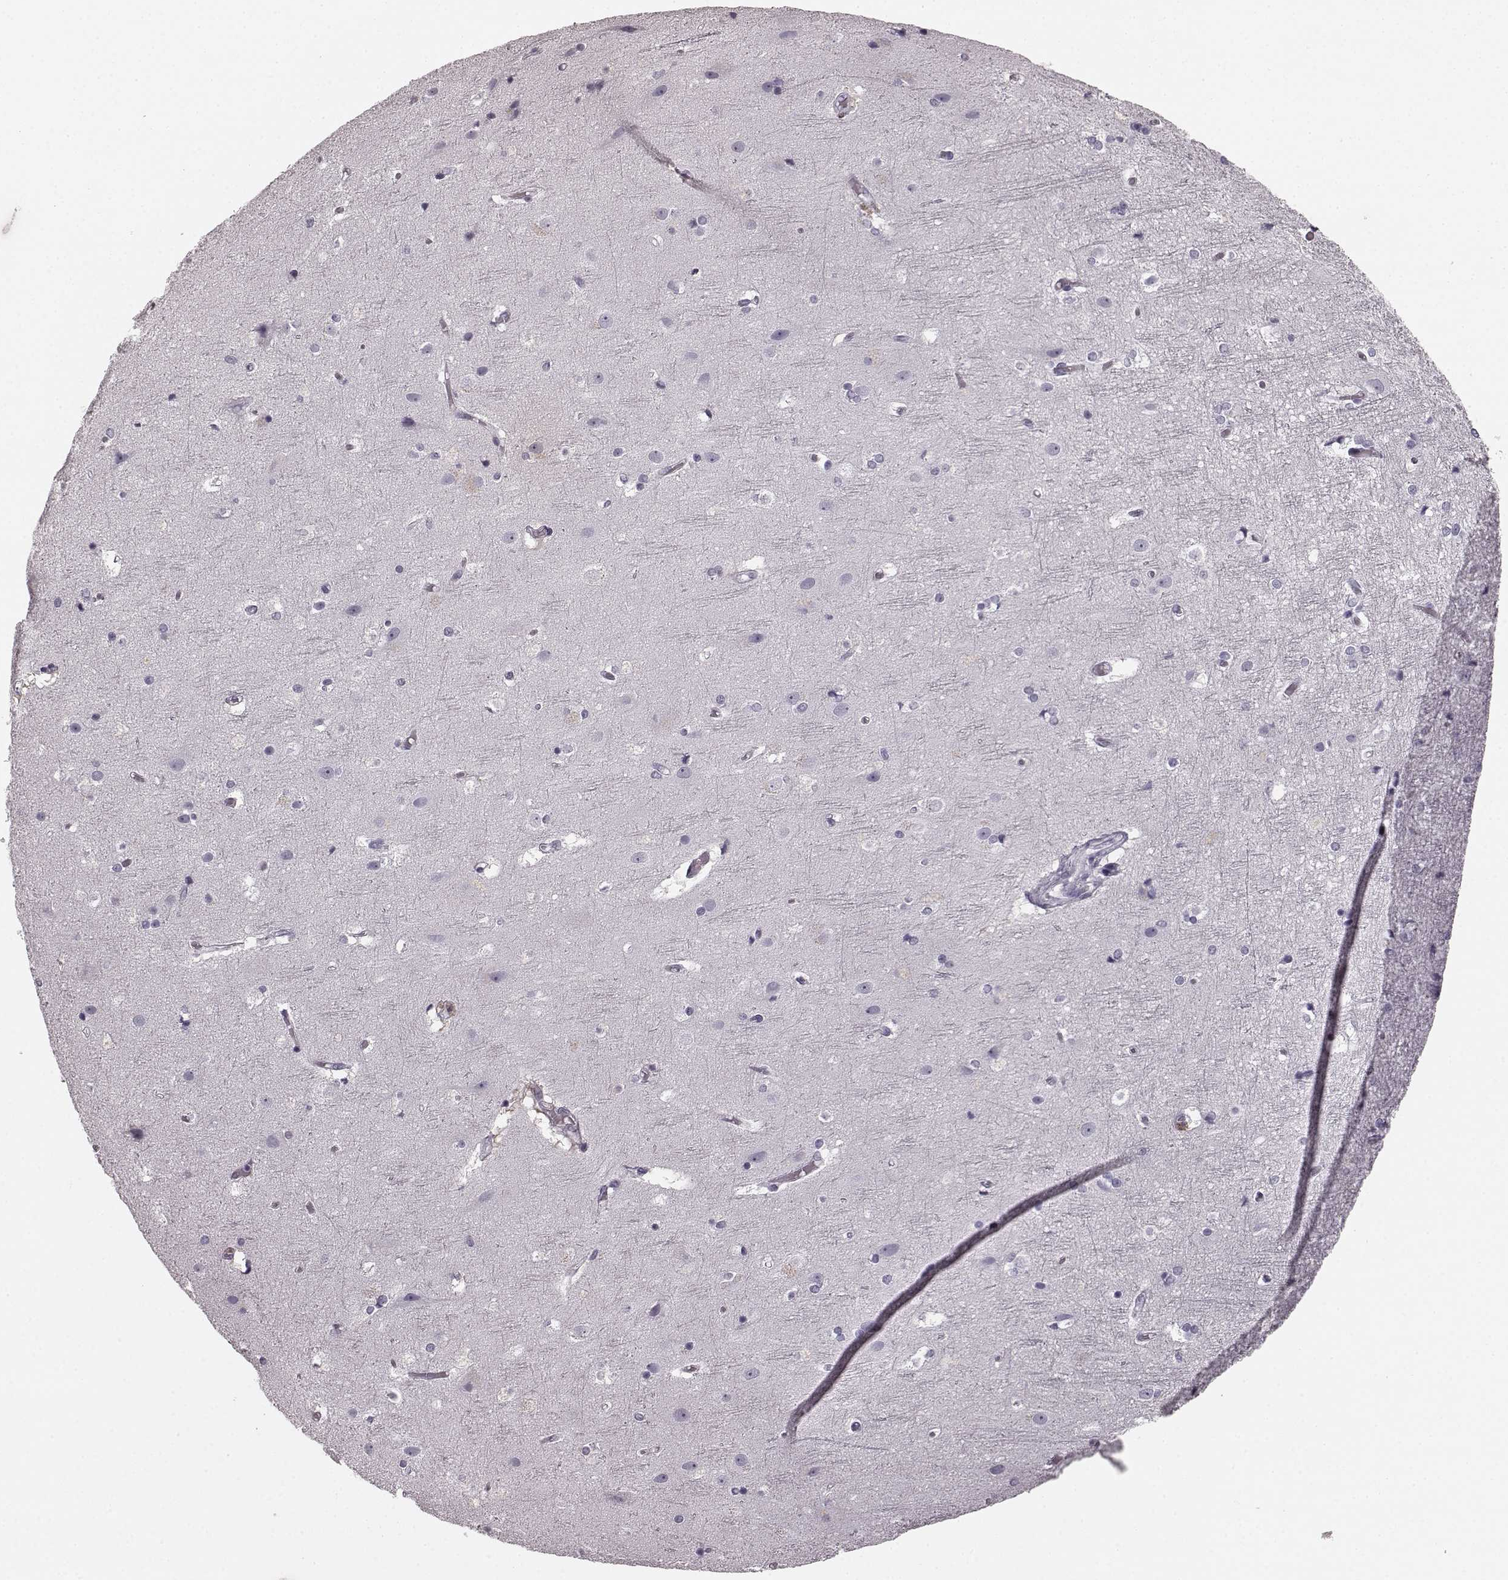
{"staining": {"intensity": "negative", "quantity": "none", "location": "none"}, "tissue": "cerebral cortex", "cell_type": "Endothelial cells", "image_type": "normal", "snomed": [{"axis": "morphology", "description": "Normal tissue, NOS"}, {"axis": "topography", "description": "Cerebral cortex"}], "caption": "Endothelial cells are negative for brown protein staining in benign cerebral cortex. (Immunohistochemistry (ihc), brightfield microscopy, high magnification).", "gene": "TMPRSS15", "patient": {"sex": "female", "age": 52}}